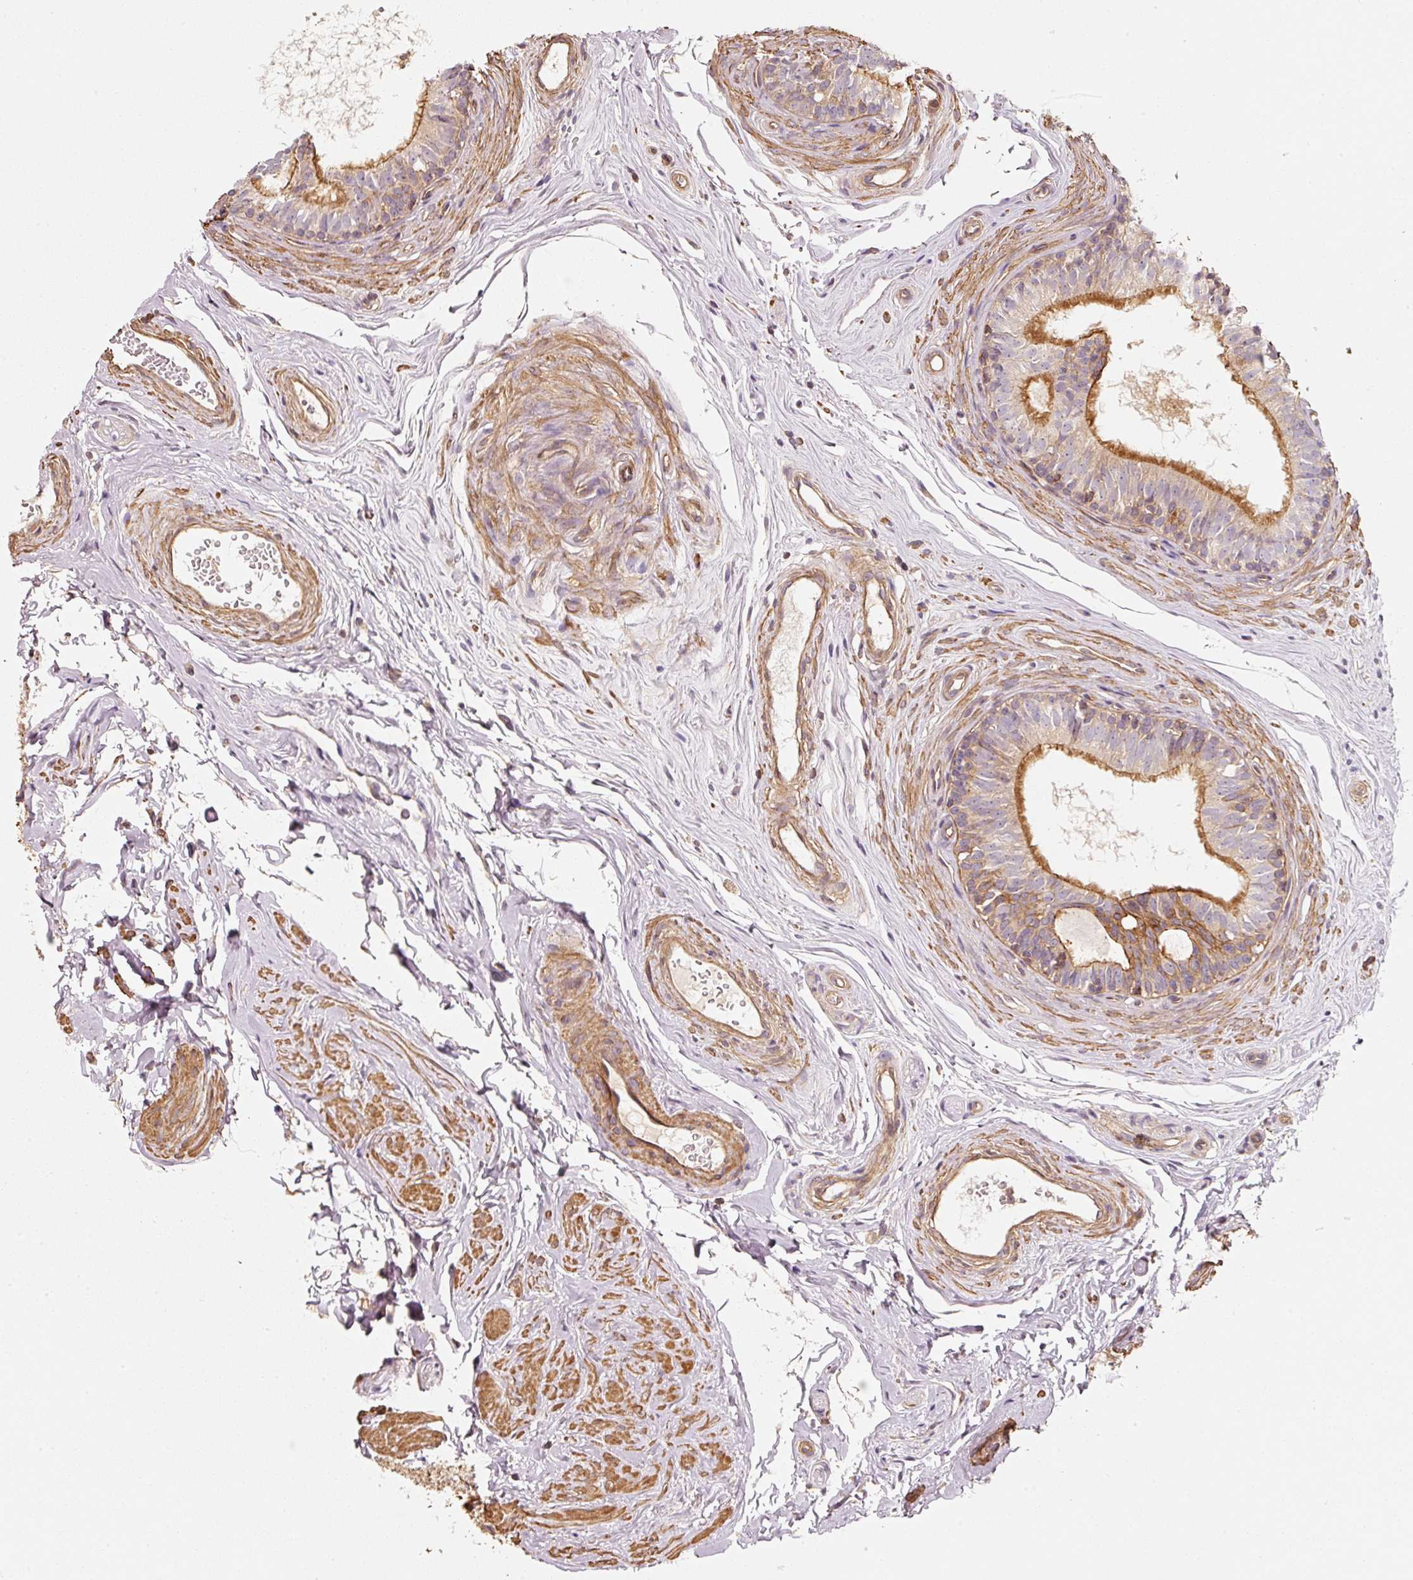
{"staining": {"intensity": "strong", "quantity": "25%-75%", "location": "cytoplasmic/membranous"}, "tissue": "epididymis", "cell_type": "Glandular cells", "image_type": "normal", "snomed": [{"axis": "morphology", "description": "Normal tissue, NOS"}, {"axis": "topography", "description": "Epididymis"}], "caption": "Immunohistochemical staining of normal epididymis displays 25%-75% levels of strong cytoplasmic/membranous protein expression in about 25%-75% of glandular cells. Using DAB (3,3'-diaminobenzidine) (brown) and hematoxylin (blue) stains, captured at high magnification using brightfield microscopy.", "gene": "CEP95", "patient": {"sex": "male", "age": 45}}